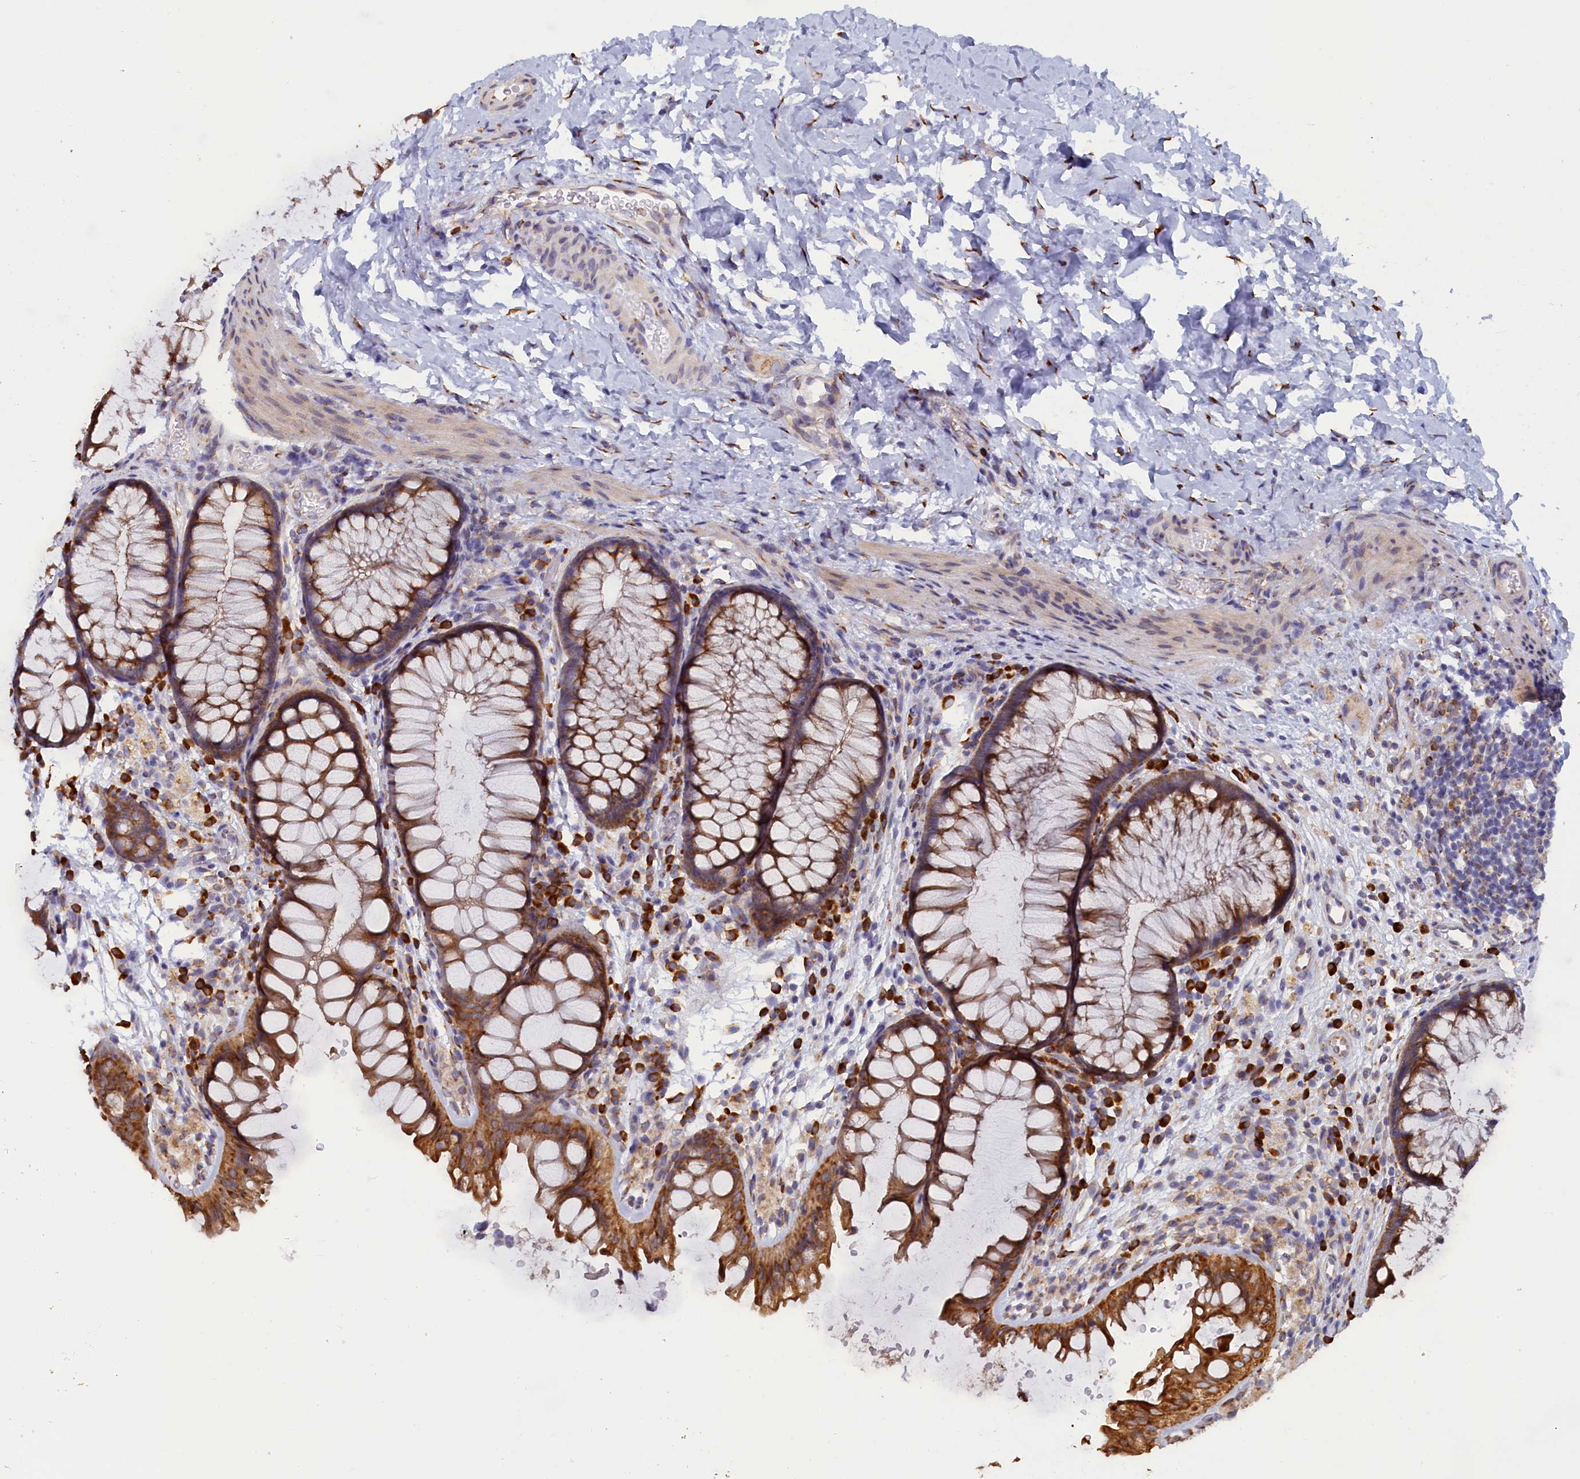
{"staining": {"intensity": "weak", "quantity": ">75%", "location": "cytoplasmic/membranous"}, "tissue": "colon", "cell_type": "Endothelial cells", "image_type": "normal", "snomed": [{"axis": "morphology", "description": "Normal tissue, NOS"}, {"axis": "topography", "description": "Colon"}], "caption": "A low amount of weak cytoplasmic/membranous staining is present in about >75% of endothelial cells in unremarkable colon.", "gene": "CCDC68", "patient": {"sex": "female", "age": 62}}